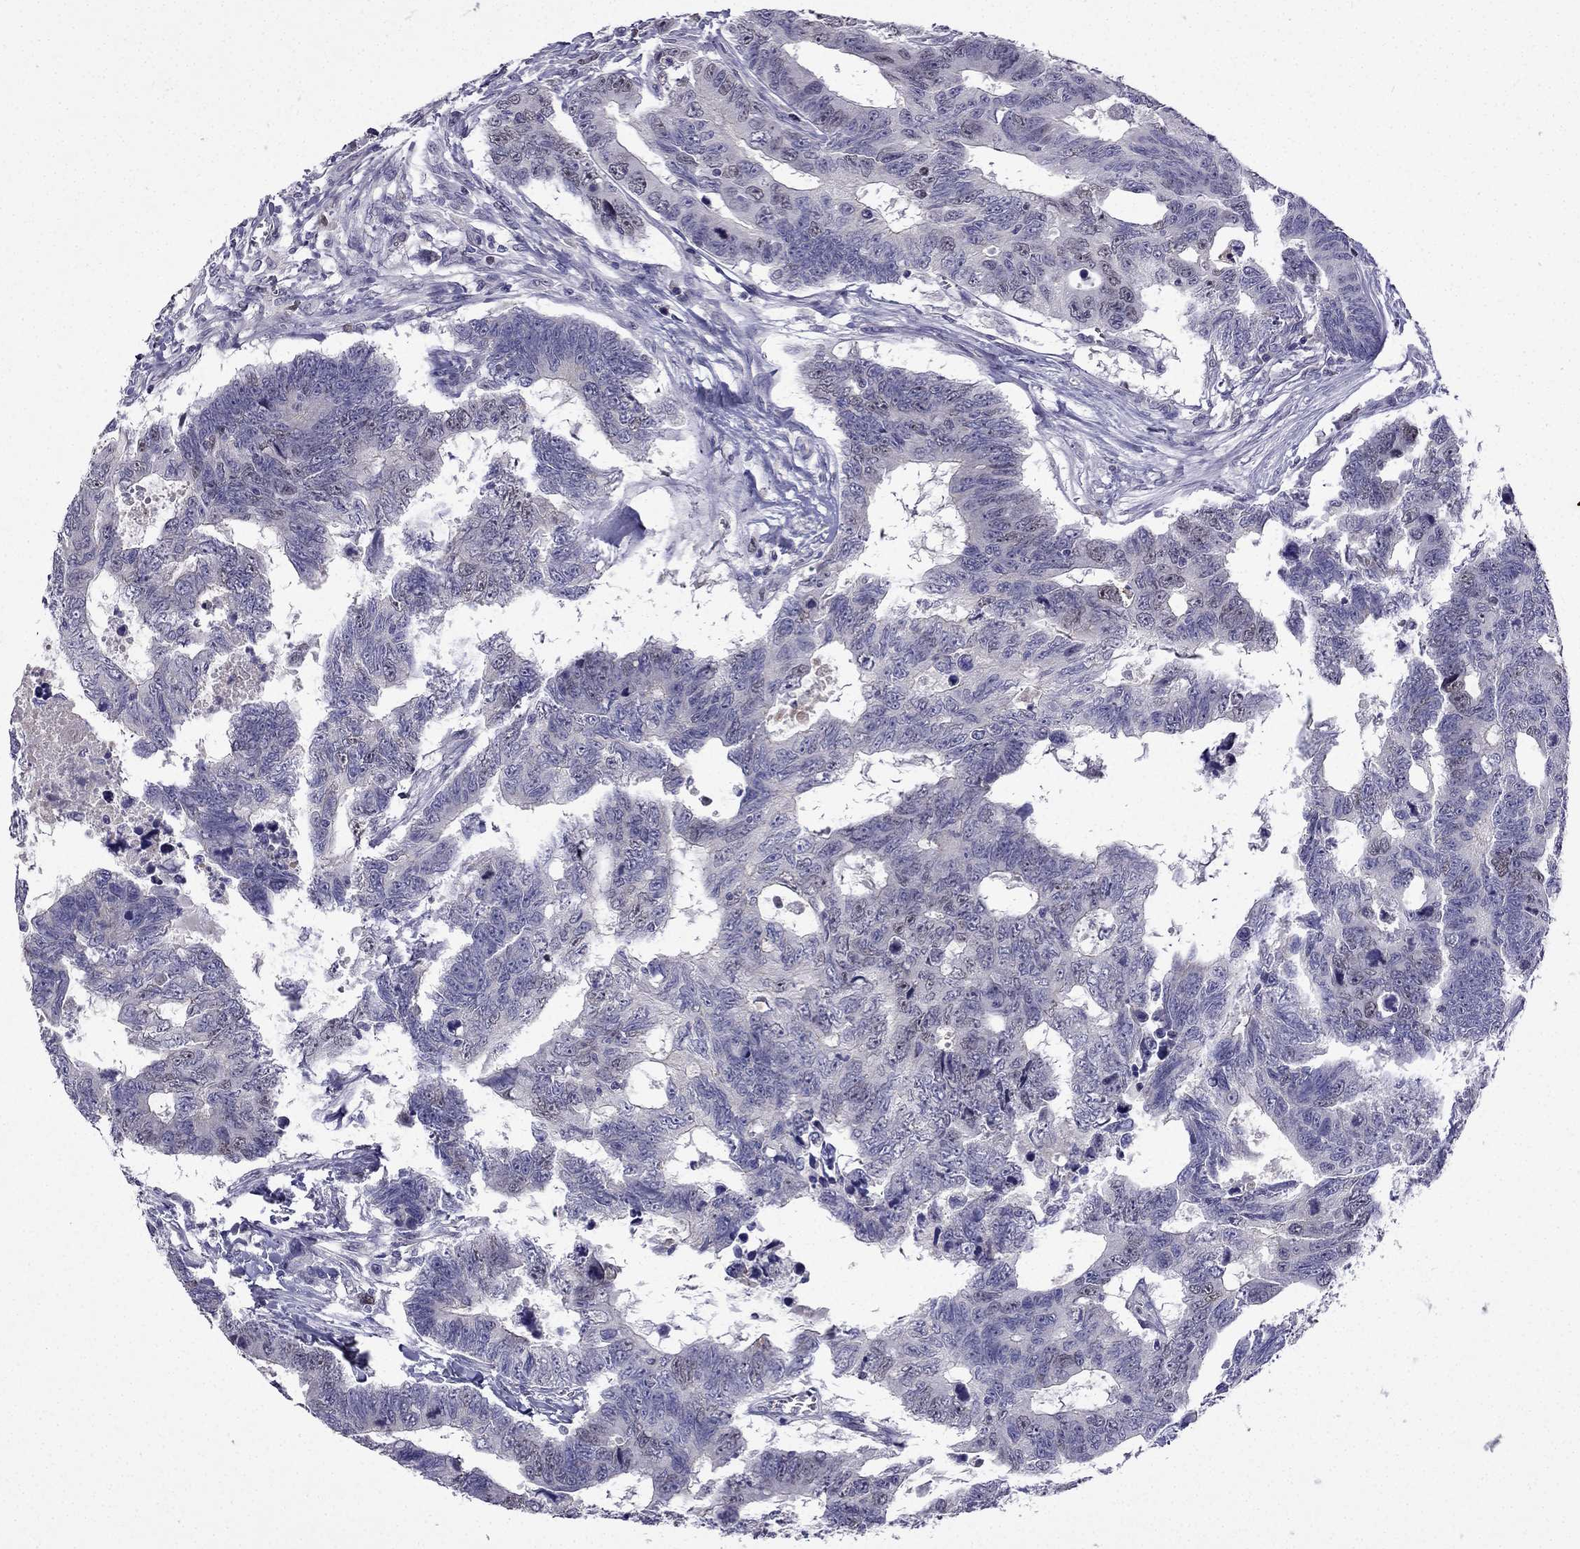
{"staining": {"intensity": "weak", "quantity": "<25%", "location": "nuclear"}, "tissue": "colorectal cancer", "cell_type": "Tumor cells", "image_type": "cancer", "snomed": [{"axis": "morphology", "description": "Adenocarcinoma, NOS"}, {"axis": "topography", "description": "Colon"}], "caption": "This is an immunohistochemistry (IHC) histopathology image of human colorectal adenocarcinoma. There is no positivity in tumor cells.", "gene": "UHRF1", "patient": {"sex": "female", "age": 77}}